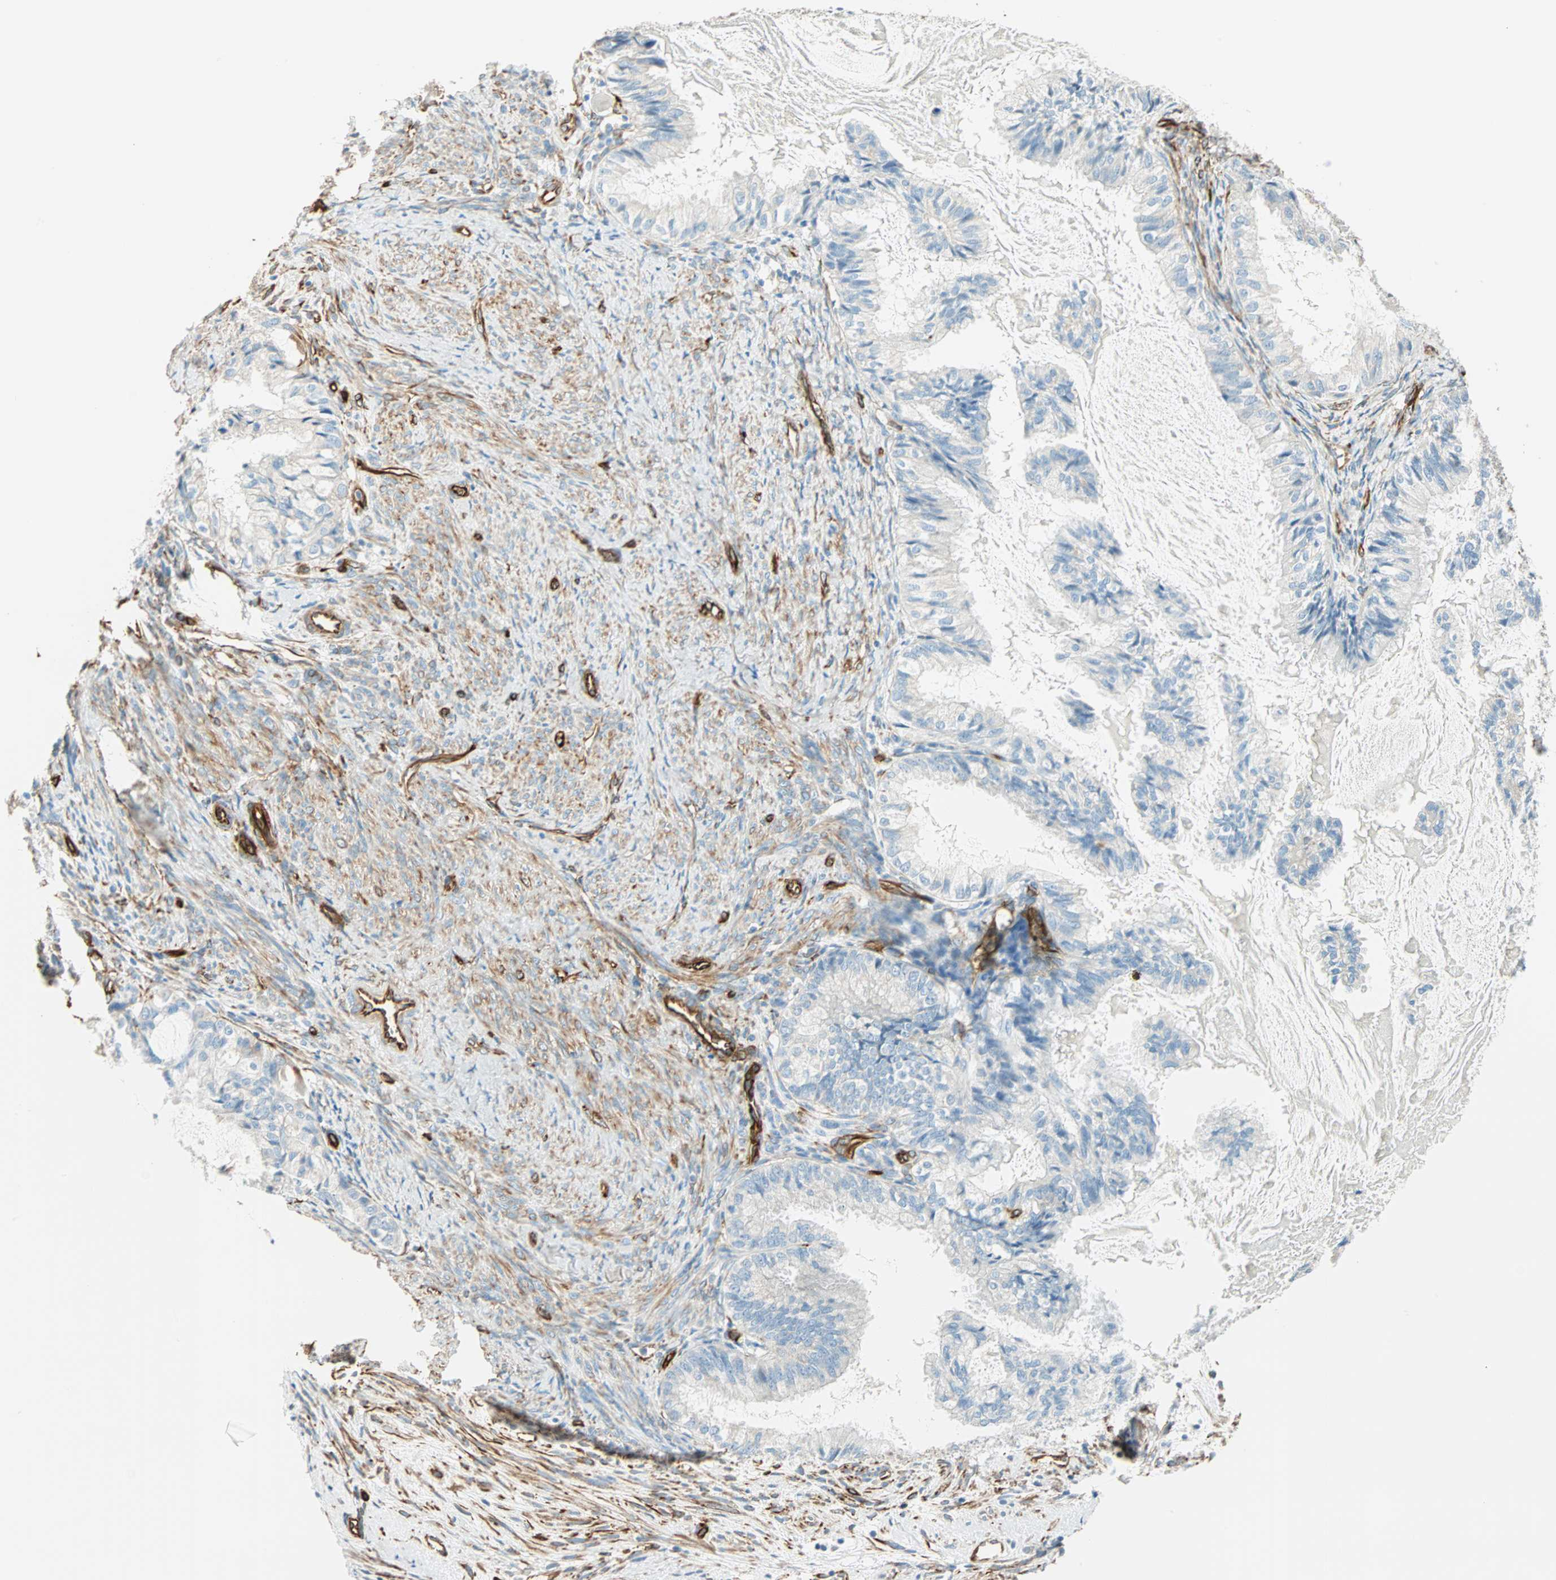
{"staining": {"intensity": "negative", "quantity": "none", "location": "none"}, "tissue": "cervical cancer", "cell_type": "Tumor cells", "image_type": "cancer", "snomed": [{"axis": "morphology", "description": "Normal tissue, NOS"}, {"axis": "morphology", "description": "Adenocarcinoma, NOS"}, {"axis": "topography", "description": "Cervix"}, {"axis": "topography", "description": "Endometrium"}], "caption": "Cervical cancer (adenocarcinoma) was stained to show a protein in brown. There is no significant positivity in tumor cells.", "gene": "NES", "patient": {"sex": "female", "age": 86}}